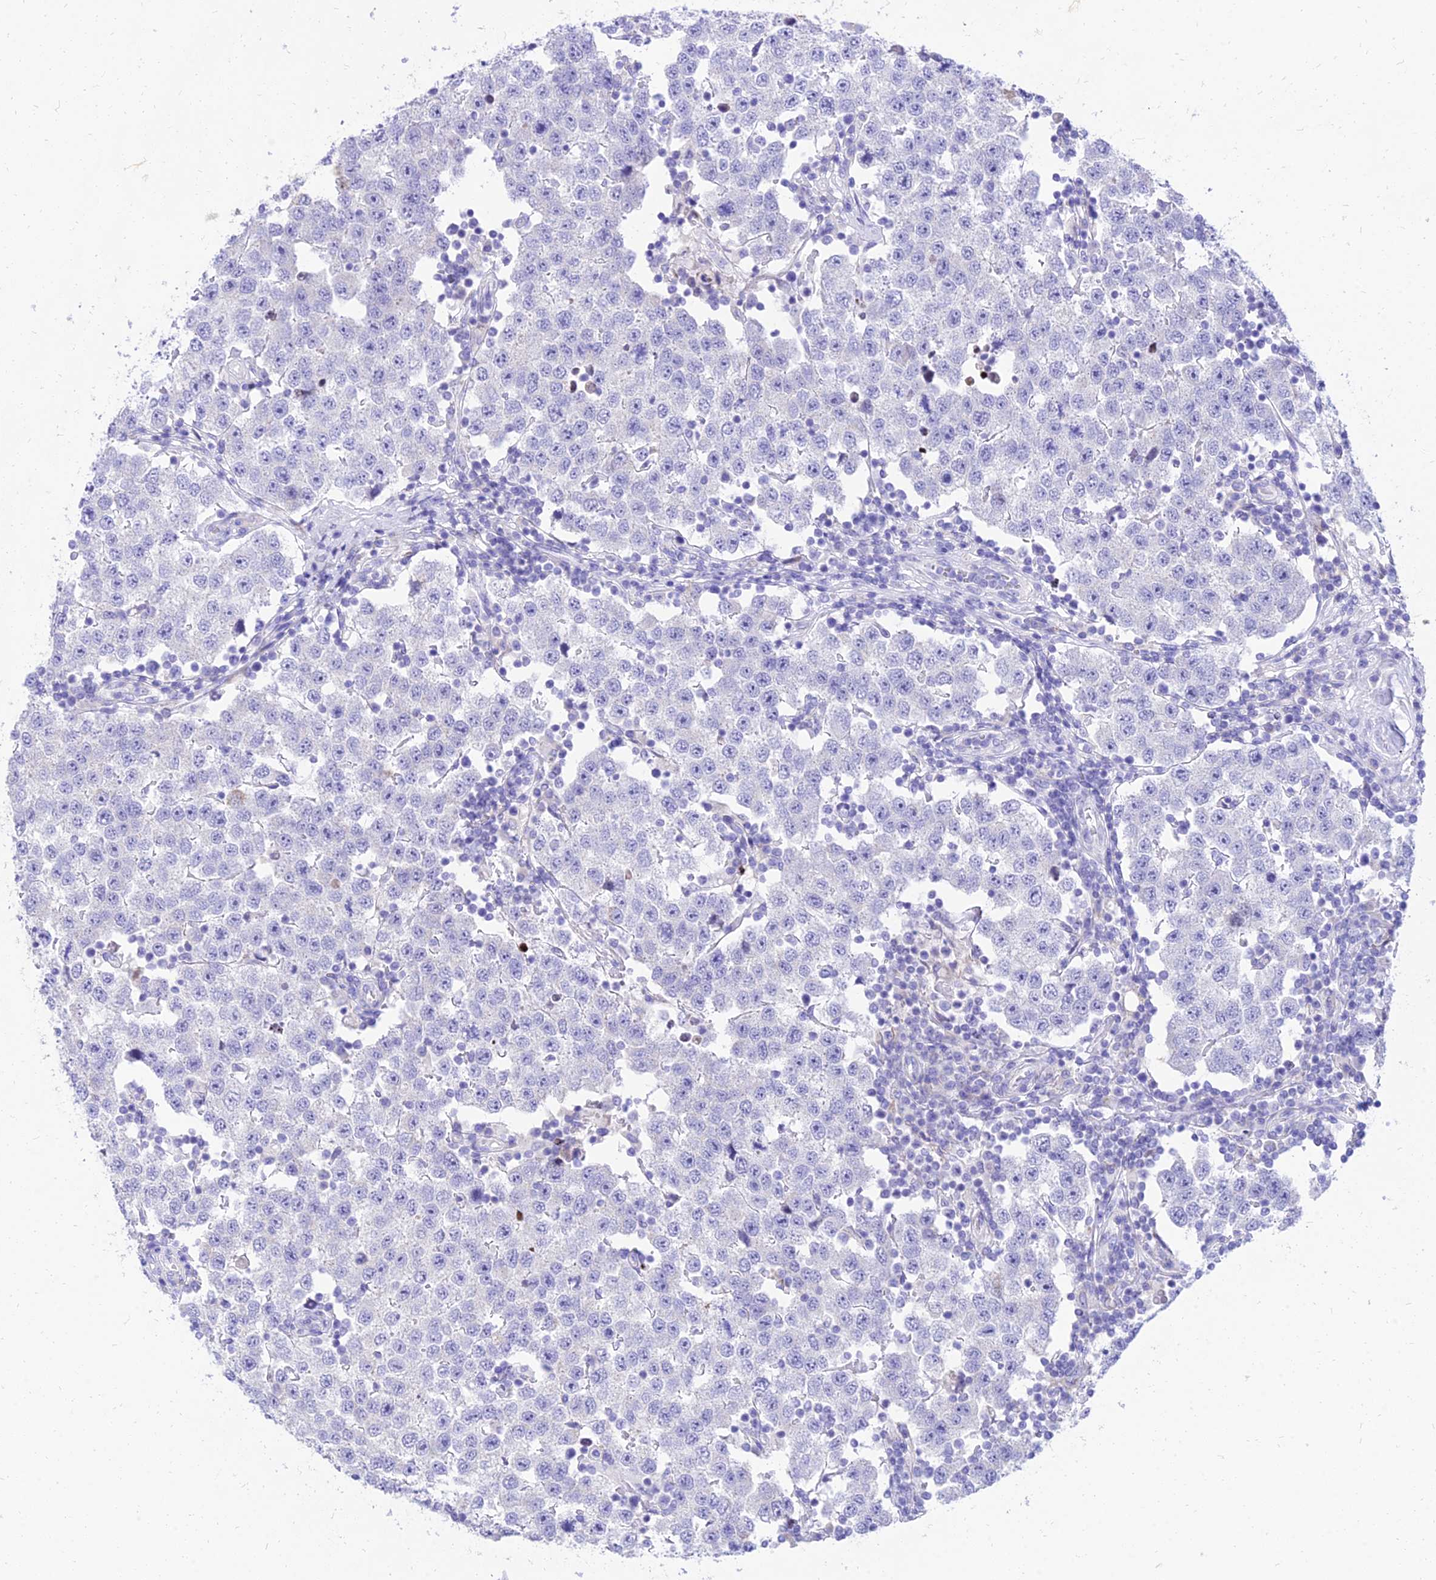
{"staining": {"intensity": "negative", "quantity": "none", "location": "none"}, "tissue": "testis cancer", "cell_type": "Tumor cells", "image_type": "cancer", "snomed": [{"axis": "morphology", "description": "Seminoma, NOS"}, {"axis": "topography", "description": "Testis"}], "caption": "Histopathology image shows no protein staining in tumor cells of seminoma (testis) tissue. (Brightfield microscopy of DAB (3,3'-diaminobenzidine) IHC at high magnification).", "gene": "PKN3", "patient": {"sex": "male", "age": 34}}